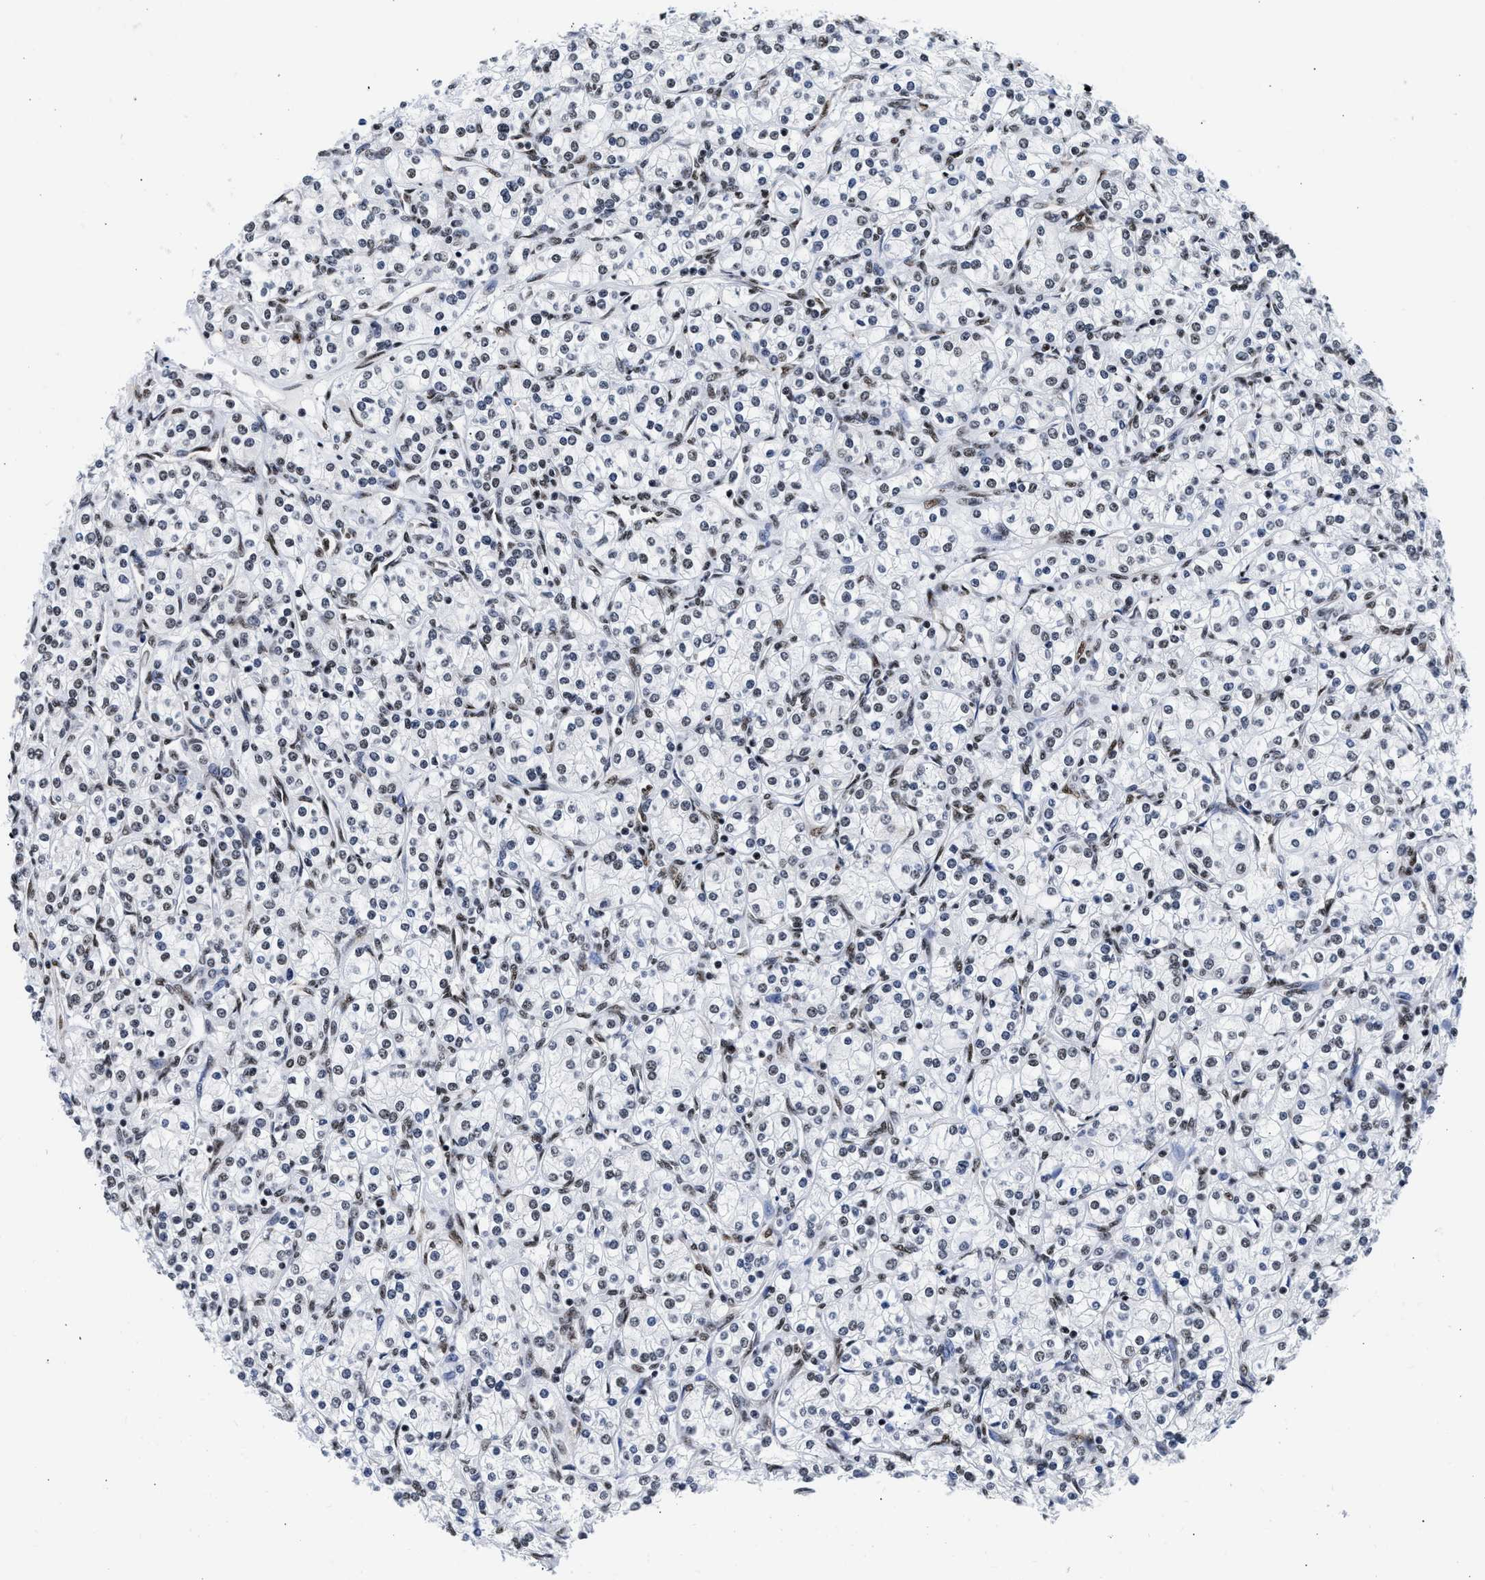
{"staining": {"intensity": "moderate", "quantity": "25%-75%", "location": "nuclear"}, "tissue": "renal cancer", "cell_type": "Tumor cells", "image_type": "cancer", "snomed": [{"axis": "morphology", "description": "Adenocarcinoma, NOS"}, {"axis": "topography", "description": "Kidney"}], "caption": "DAB immunohistochemical staining of human renal cancer (adenocarcinoma) demonstrates moderate nuclear protein staining in approximately 25%-75% of tumor cells. (Brightfield microscopy of DAB IHC at high magnification).", "gene": "RBM8A", "patient": {"sex": "male", "age": 77}}